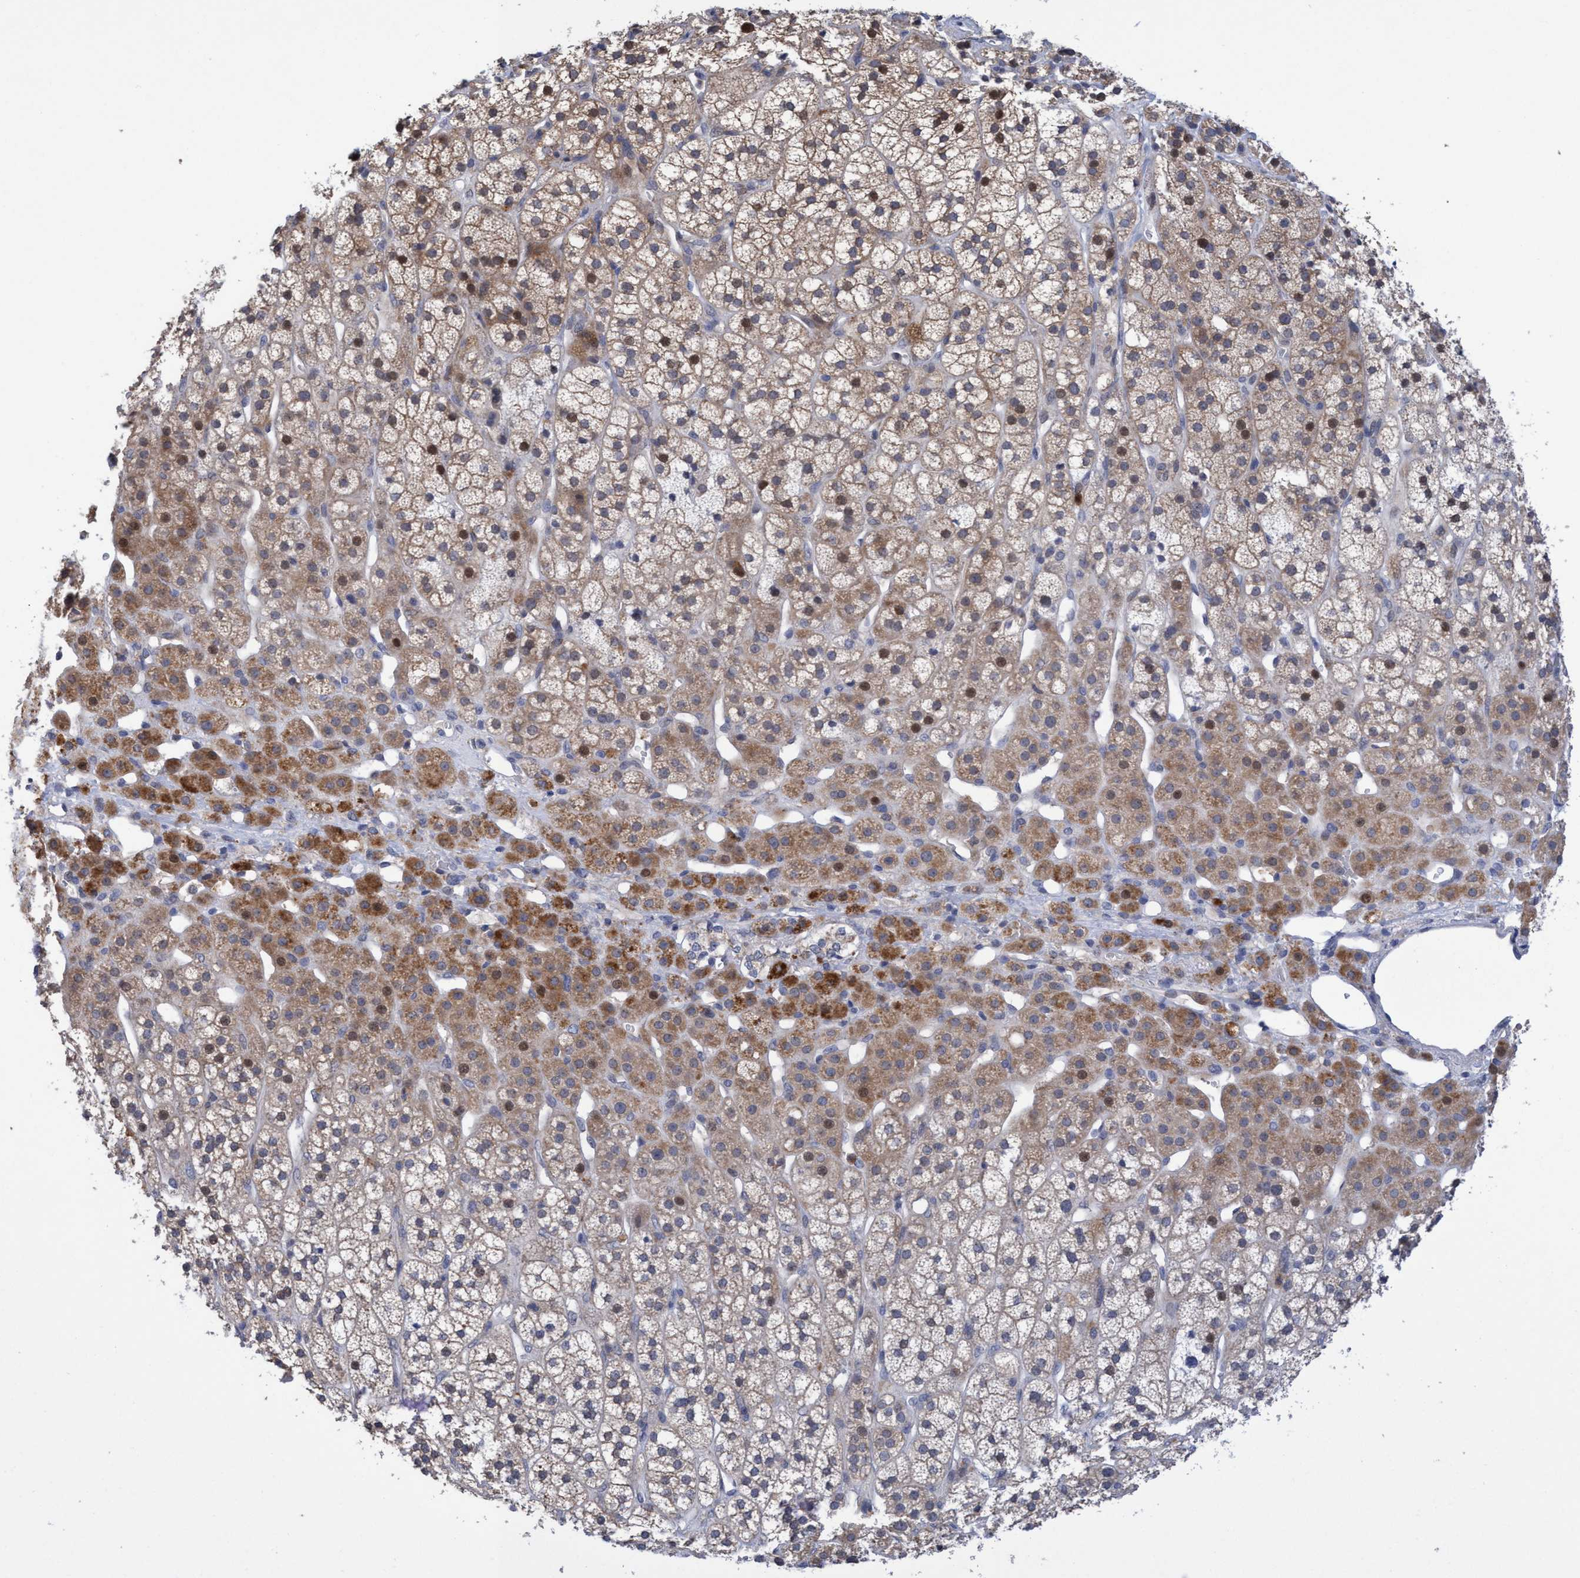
{"staining": {"intensity": "moderate", "quantity": ">75%", "location": "cytoplasmic/membranous"}, "tissue": "adrenal gland", "cell_type": "Glandular cells", "image_type": "normal", "snomed": [{"axis": "morphology", "description": "Normal tissue, NOS"}, {"axis": "topography", "description": "Adrenal gland"}], "caption": "Immunohistochemical staining of unremarkable human adrenal gland reveals >75% levels of moderate cytoplasmic/membranous protein expression in about >75% of glandular cells.", "gene": "SEMA4D", "patient": {"sex": "male", "age": 56}}